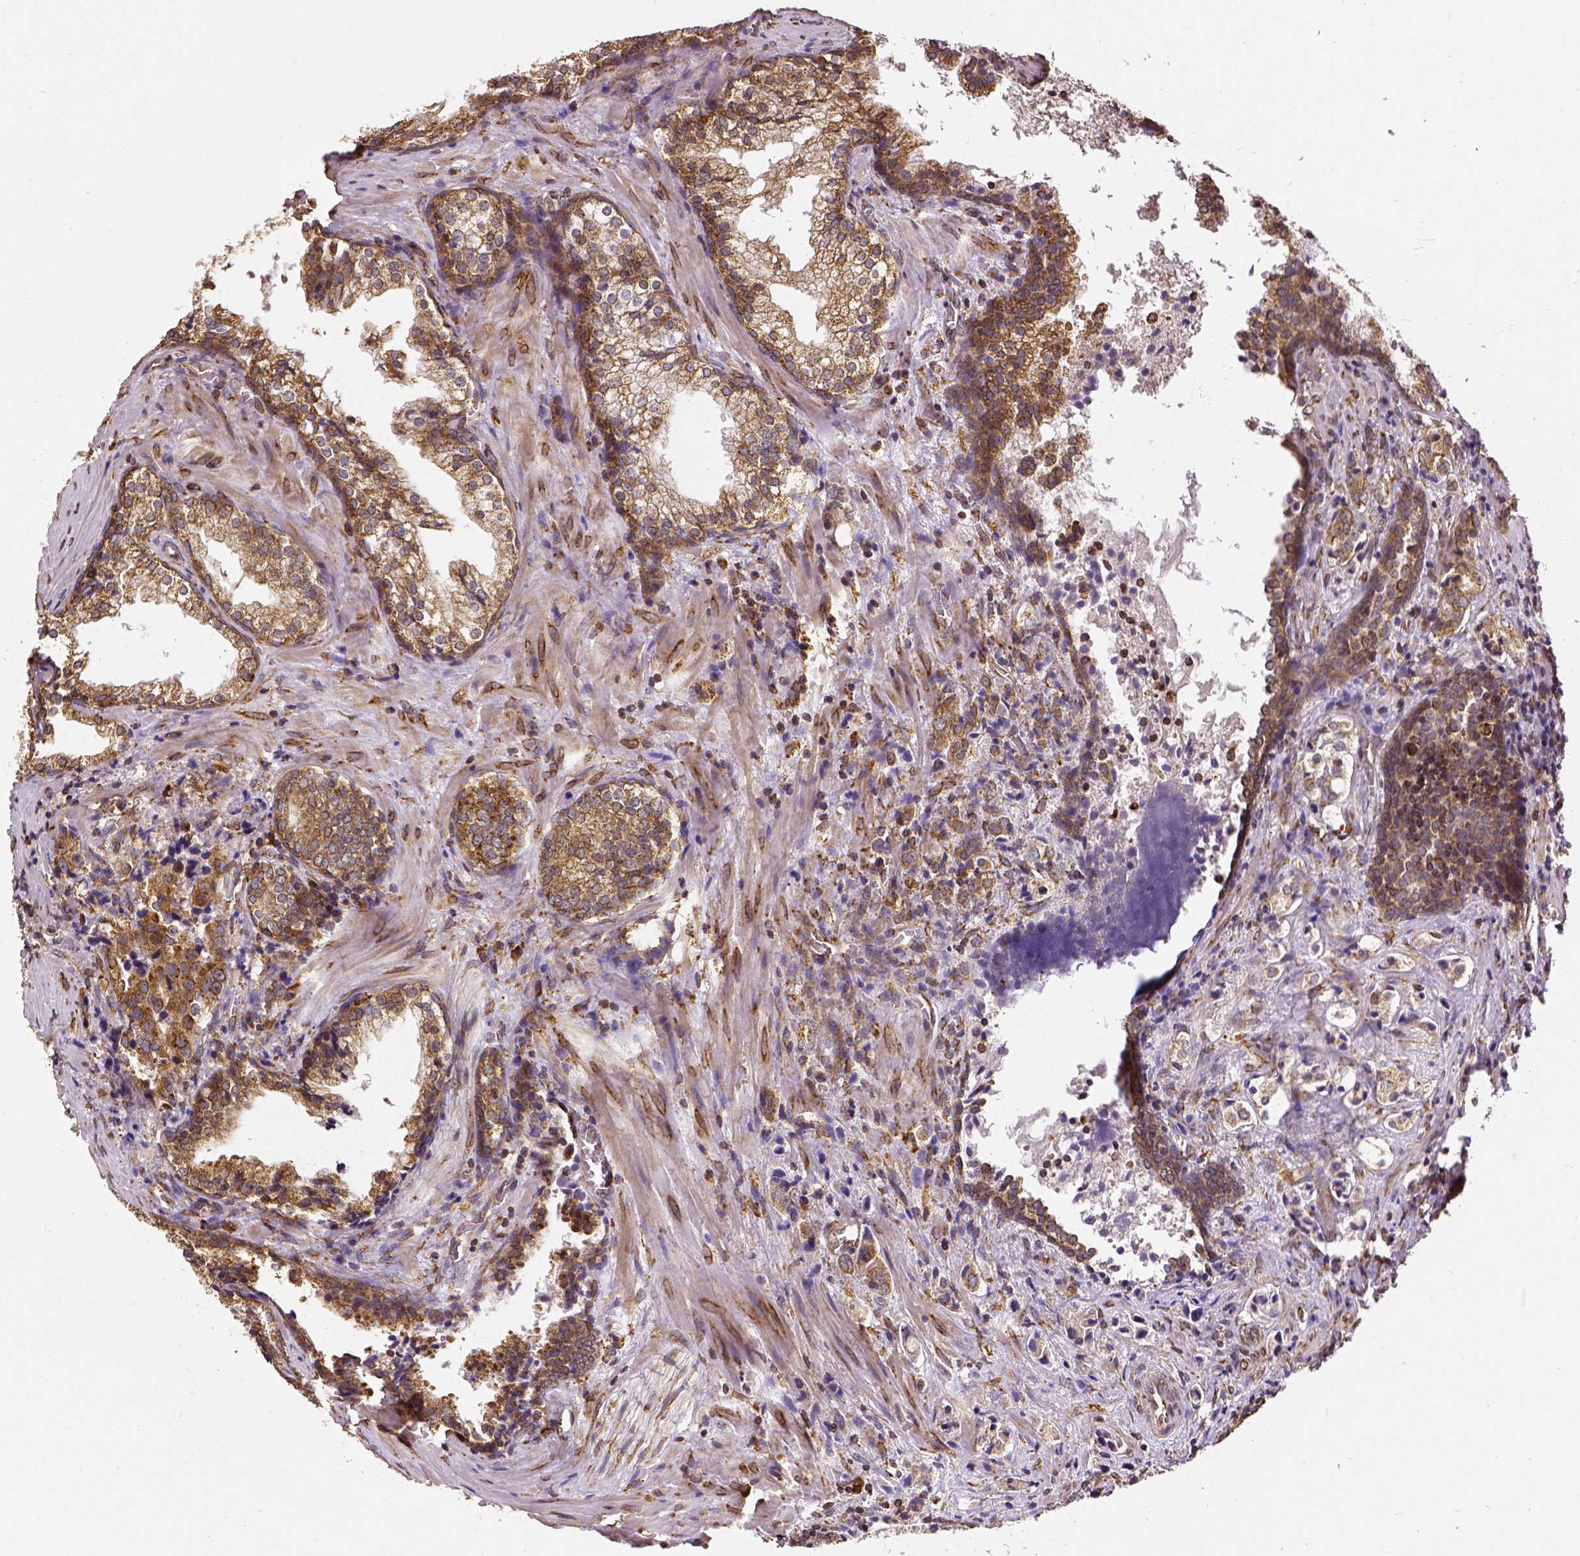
{"staining": {"intensity": "moderate", "quantity": ">75%", "location": "cytoplasmic/membranous"}, "tissue": "prostate cancer", "cell_type": "Tumor cells", "image_type": "cancer", "snomed": [{"axis": "morphology", "description": "Adenocarcinoma, NOS"}, {"axis": "topography", "description": "Prostate and seminal vesicle, NOS"}], "caption": "Moderate cytoplasmic/membranous positivity is seen in about >75% of tumor cells in adenocarcinoma (prostate).", "gene": "MTDH", "patient": {"sex": "male", "age": 63}}